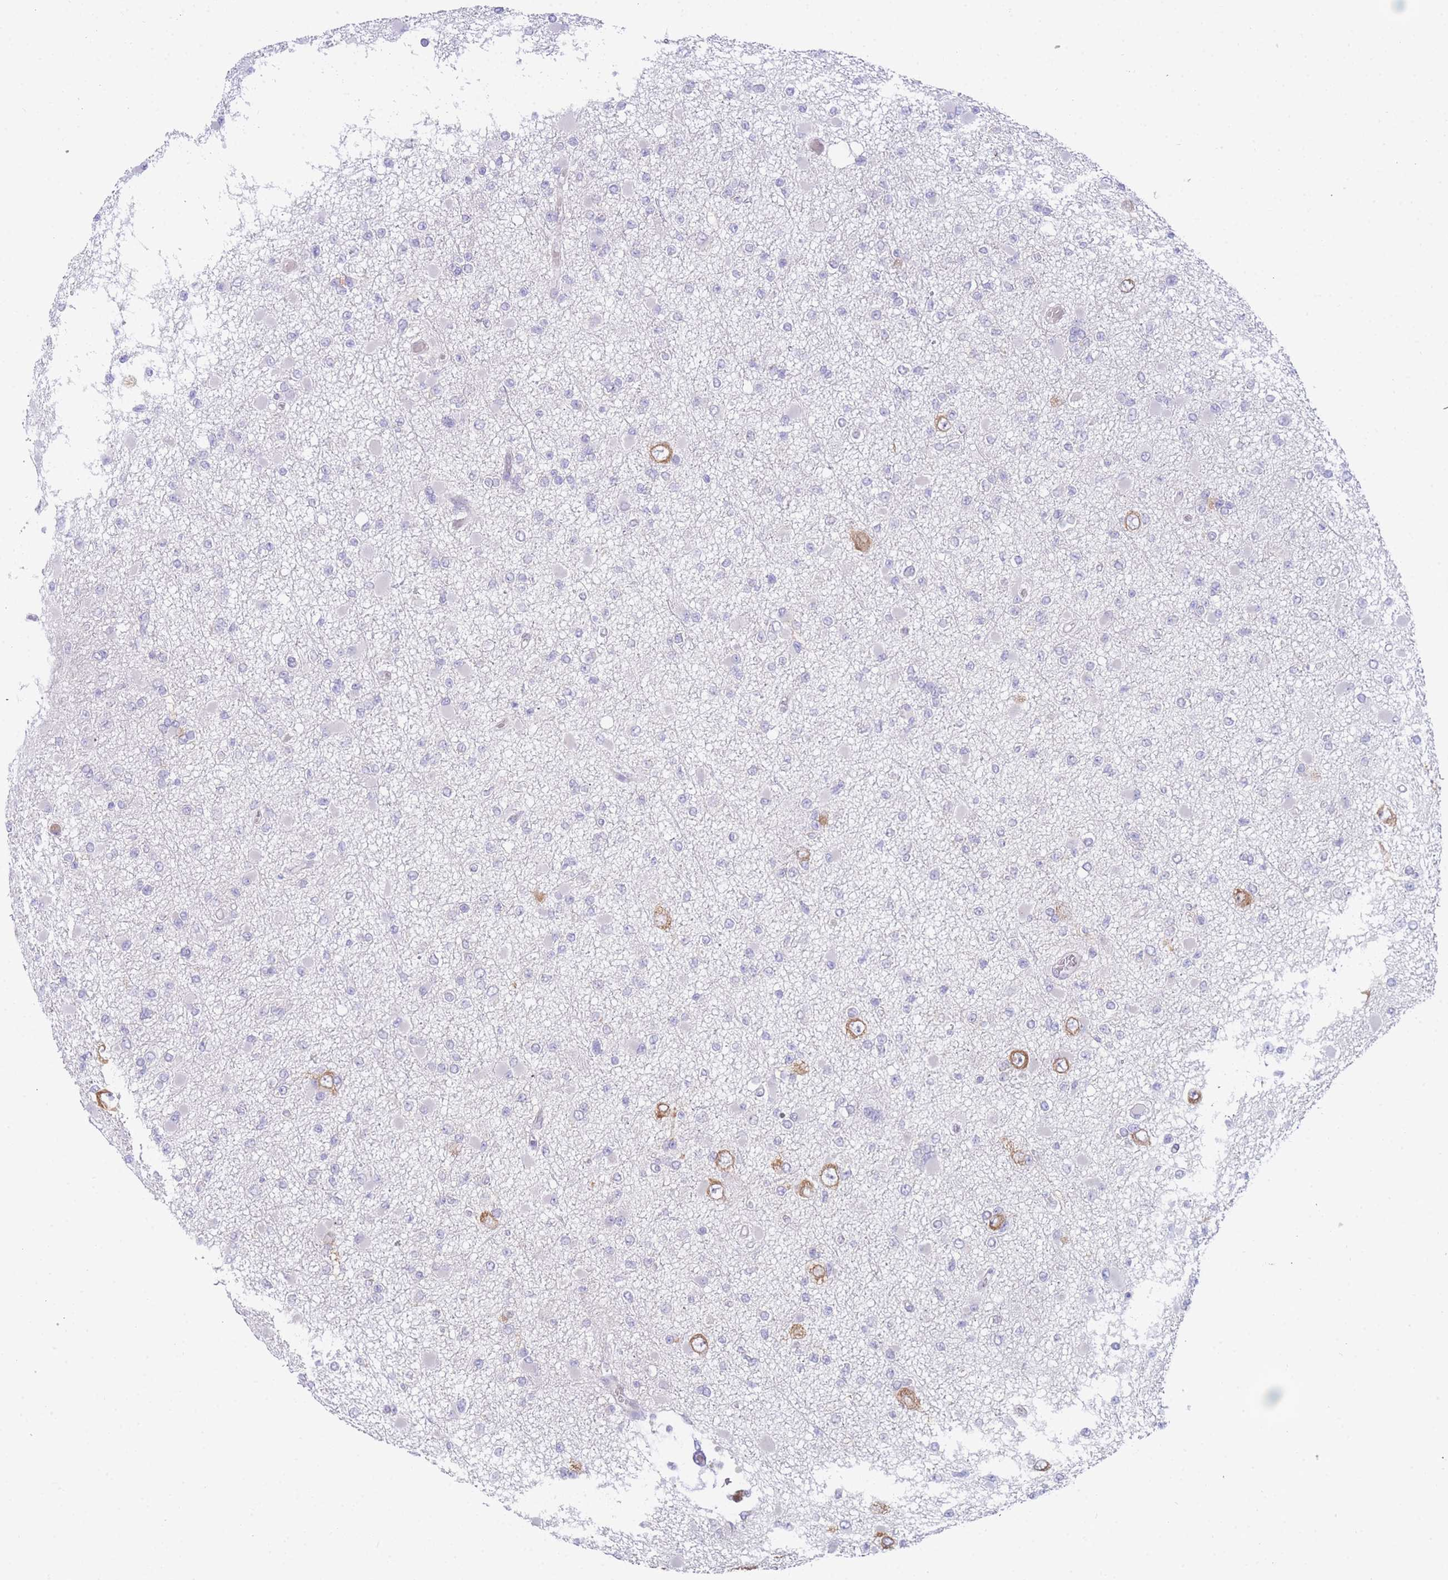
{"staining": {"intensity": "negative", "quantity": "none", "location": "none"}, "tissue": "glioma", "cell_type": "Tumor cells", "image_type": "cancer", "snomed": [{"axis": "morphology", "description": "Glioma, malignant, Low grade"}, {"axis": "topography", "description": "Brain"}], "caption": "This is a histopathology image of IHC staining of glioma, which shows no staining in tumor cells.", "gene": "ZNF510", "patient": {"sex": "female", "age": 22}}